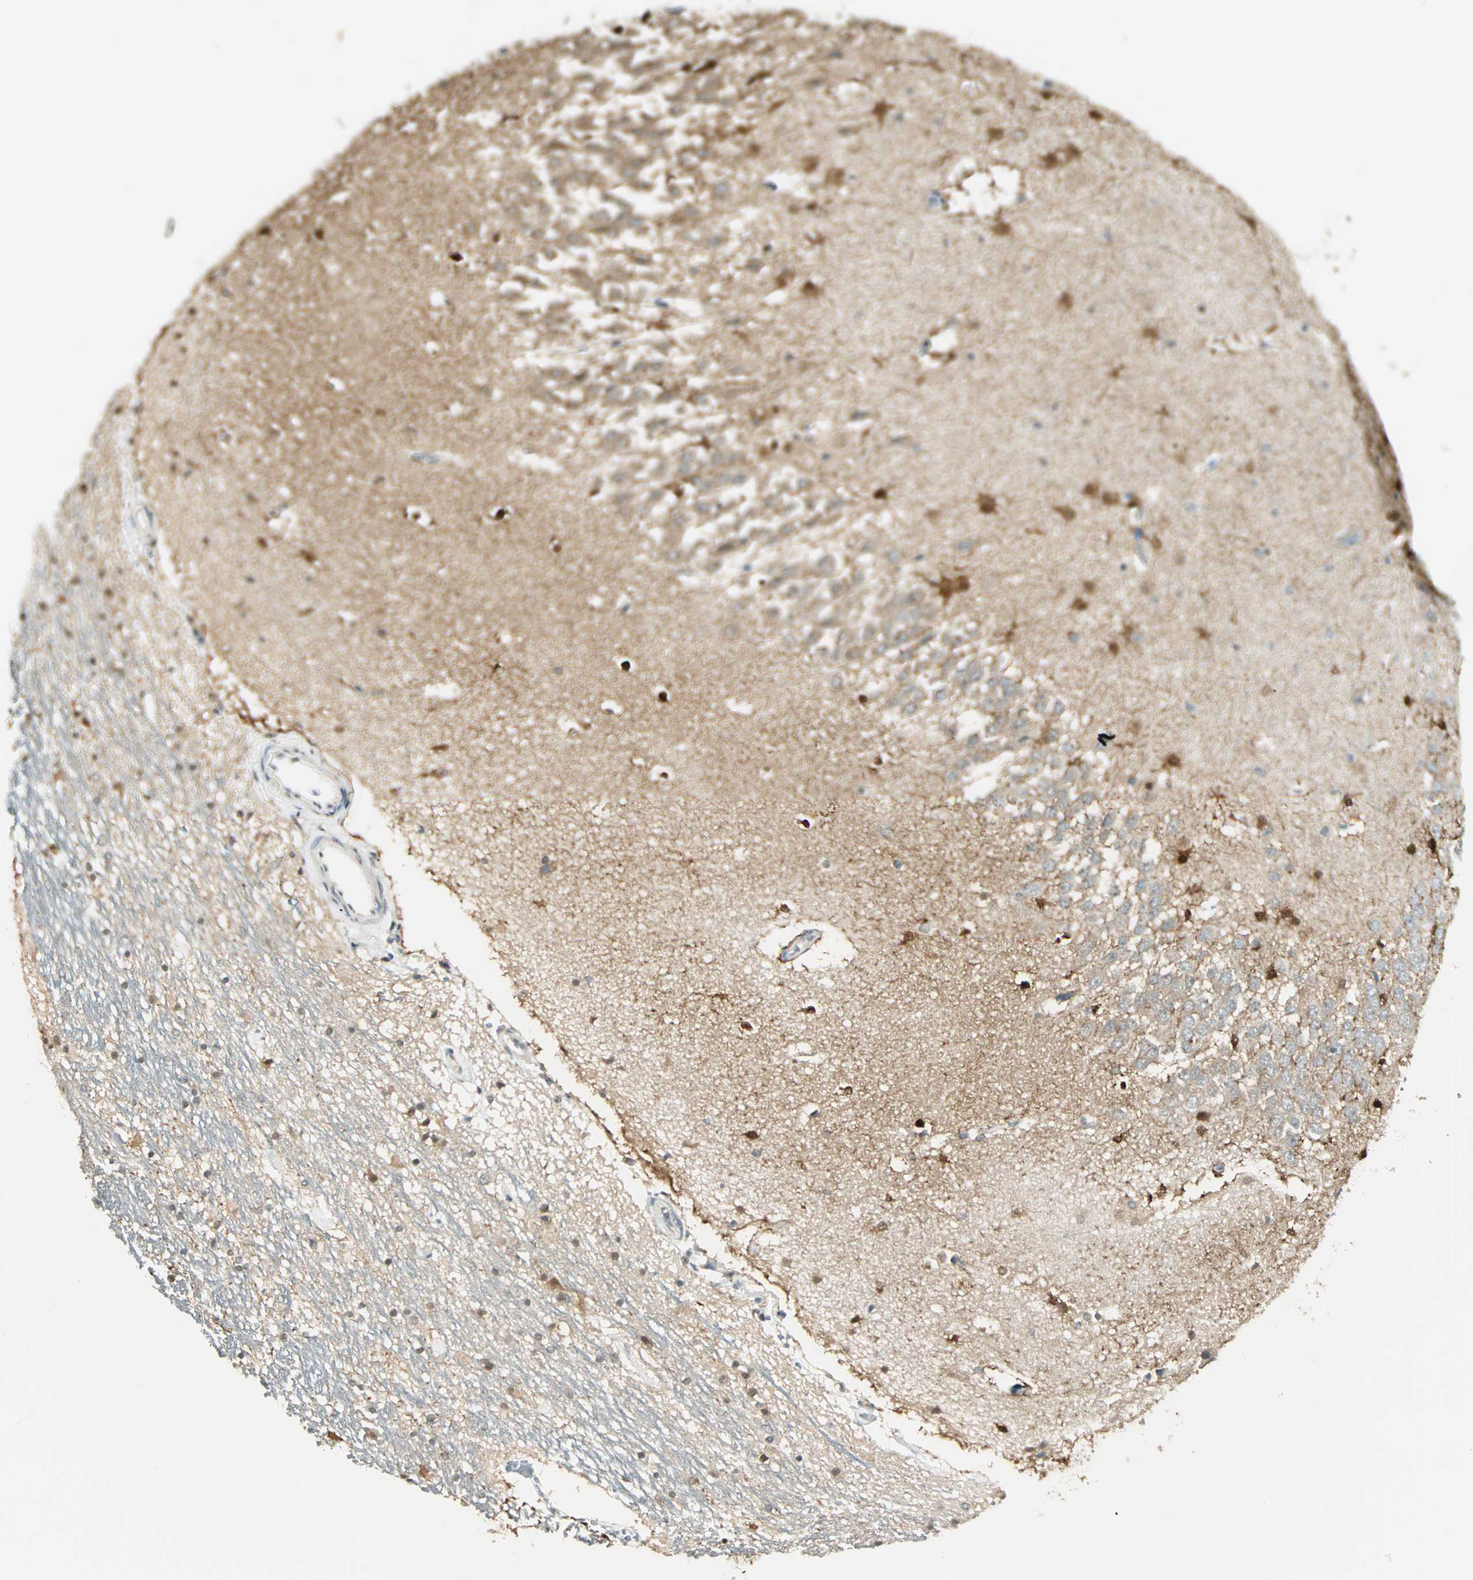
{"staining": {"intensity": "strong", "quantity": "25%-75%", "location": "cytoplasmic/membranous,nuclear"}, "tissue": "hippocampus", "cell_type": "Glial cells", "image_type": "normal", "snomed": [{"axis": "morphology", "description": "Normal tissue, NOS"}, {"axis": "topography", "description": "Hippocampus"}], "caption": "Protein analysis of benign hippocampus shows strong cytoplasmic/membranous,nuclear positivity in approximately 25%-75% of glial cells. (DAB IHC, brown staining for protein, blue staining for nuclei).", "gene": "S100A1", "patient": {"sex": "male", "age": 45}}